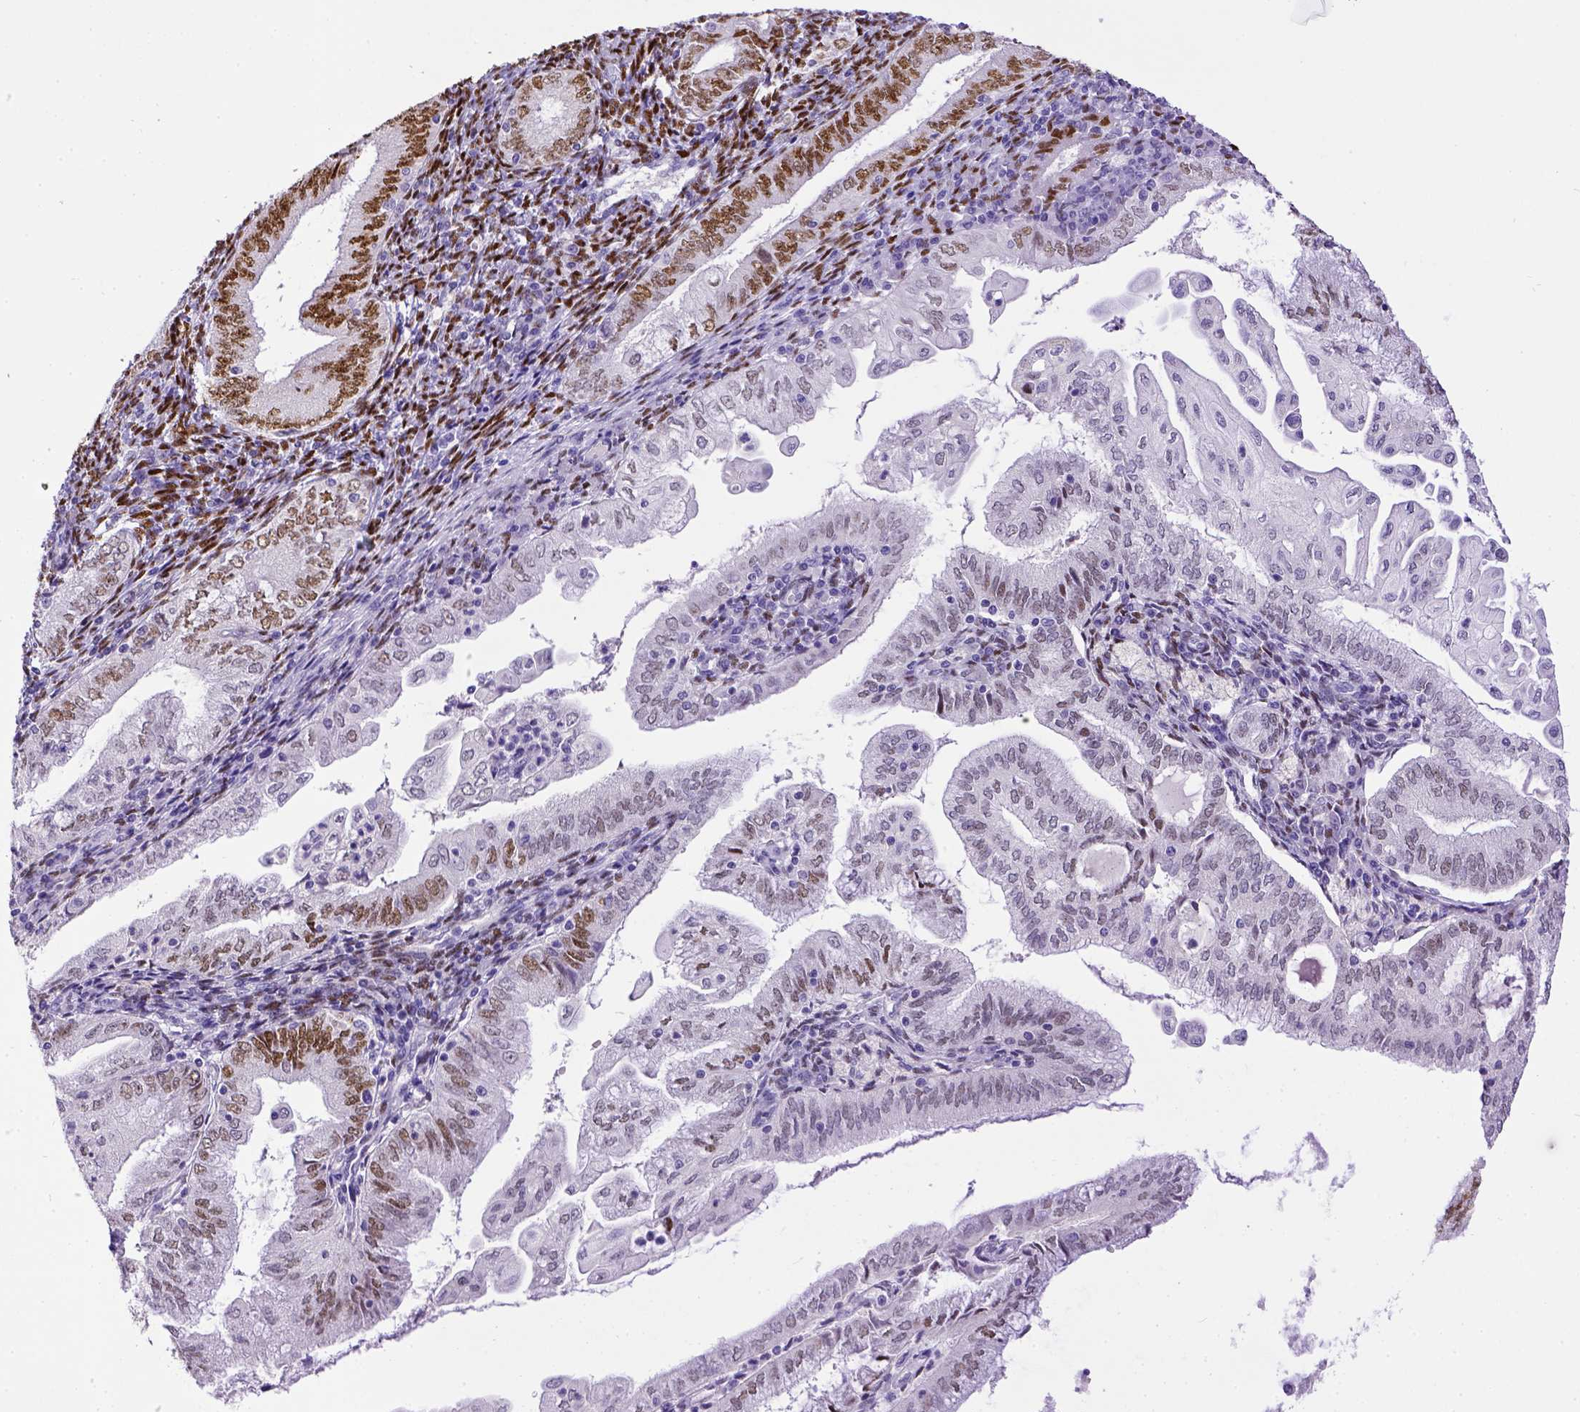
{"staining": {"intensity": "moderate", "quantity": "<25%", "location": "nuclear"}, "tissue": "endometrial cancer", "cell_type": "Tumor cells", "image_type": "cancer", "snomed": [{"axis": "morphology", "description": "Adenocarcinoma, NOS"}, {"axis": "topography", "description": "Endometrium"}], "caption": "There is low levels of moderate nuclear positivity in tumor cells of adenocarcinoma (endometrial), as demonstrated by immunohistochemical staining (brown color).", "gene": "ESR1", "patient": {"sex": "female", "age": 55}}